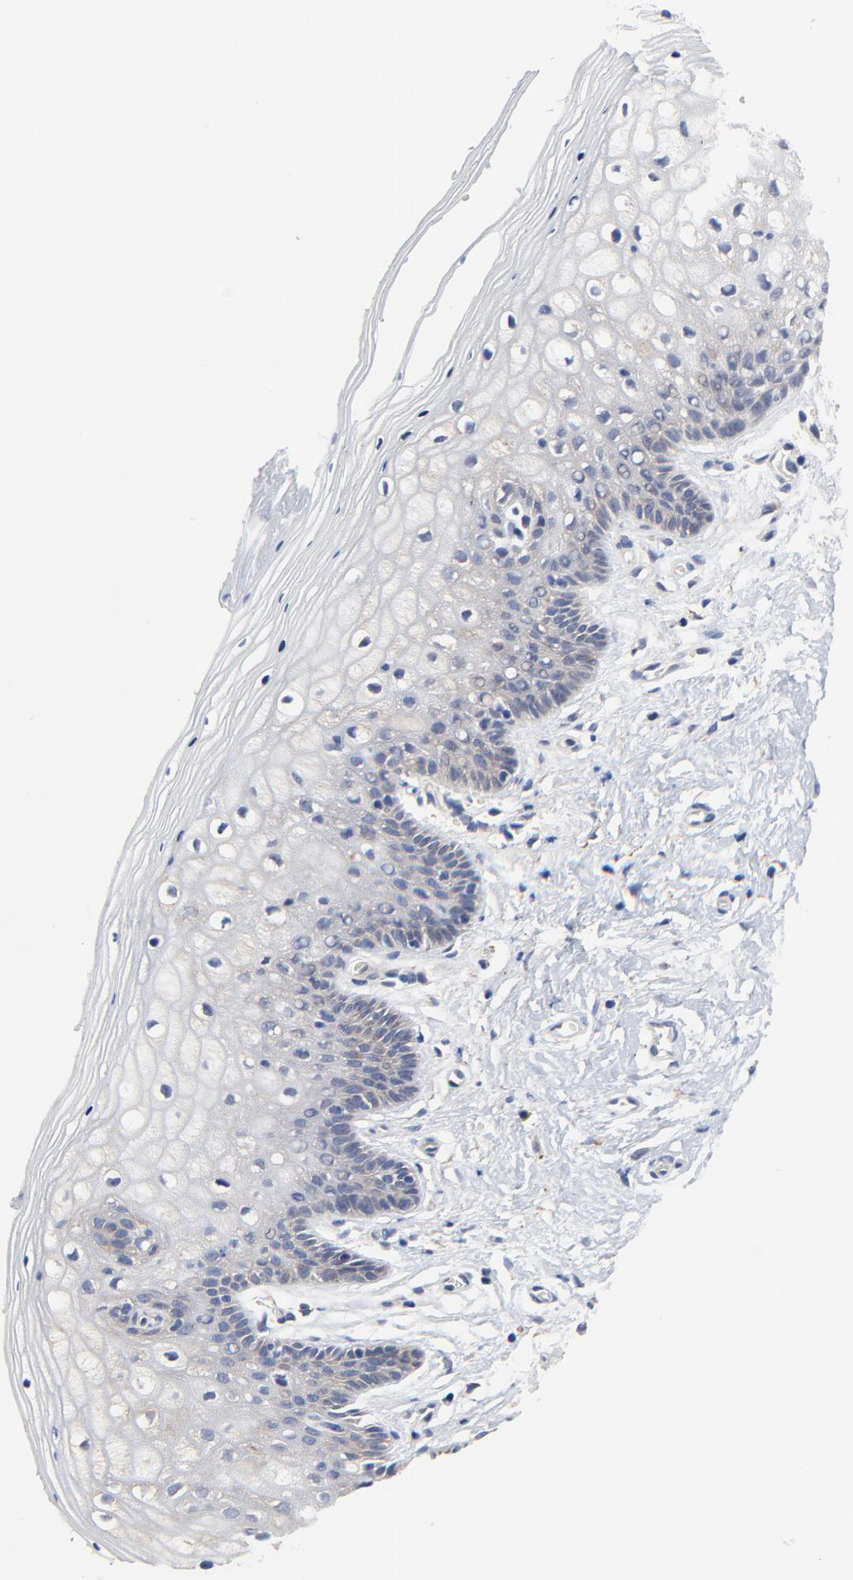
{"staining": {"intensity": "weak", "quantity": "25%-75%", "location": "cytoplasmic/membranous"}, "tissue": "vagina", "cell_type": "Squamous epithelial cells", "image_type": "normal", "snomed": [{"axis": "morphology", "description": "Normal tissue, NOS"}, {"axis": "topography", "description": "Vagina"}], "caption": "This micrograph reveals immunohistochemistry (IHC) staining of normal human vagina, with low weak cytoplasmic/membranous staining in approximately 25%-75% of squamous epithelial cells.", "gene": "VAV2", "patient": {"sex": "female", "age": 46}}